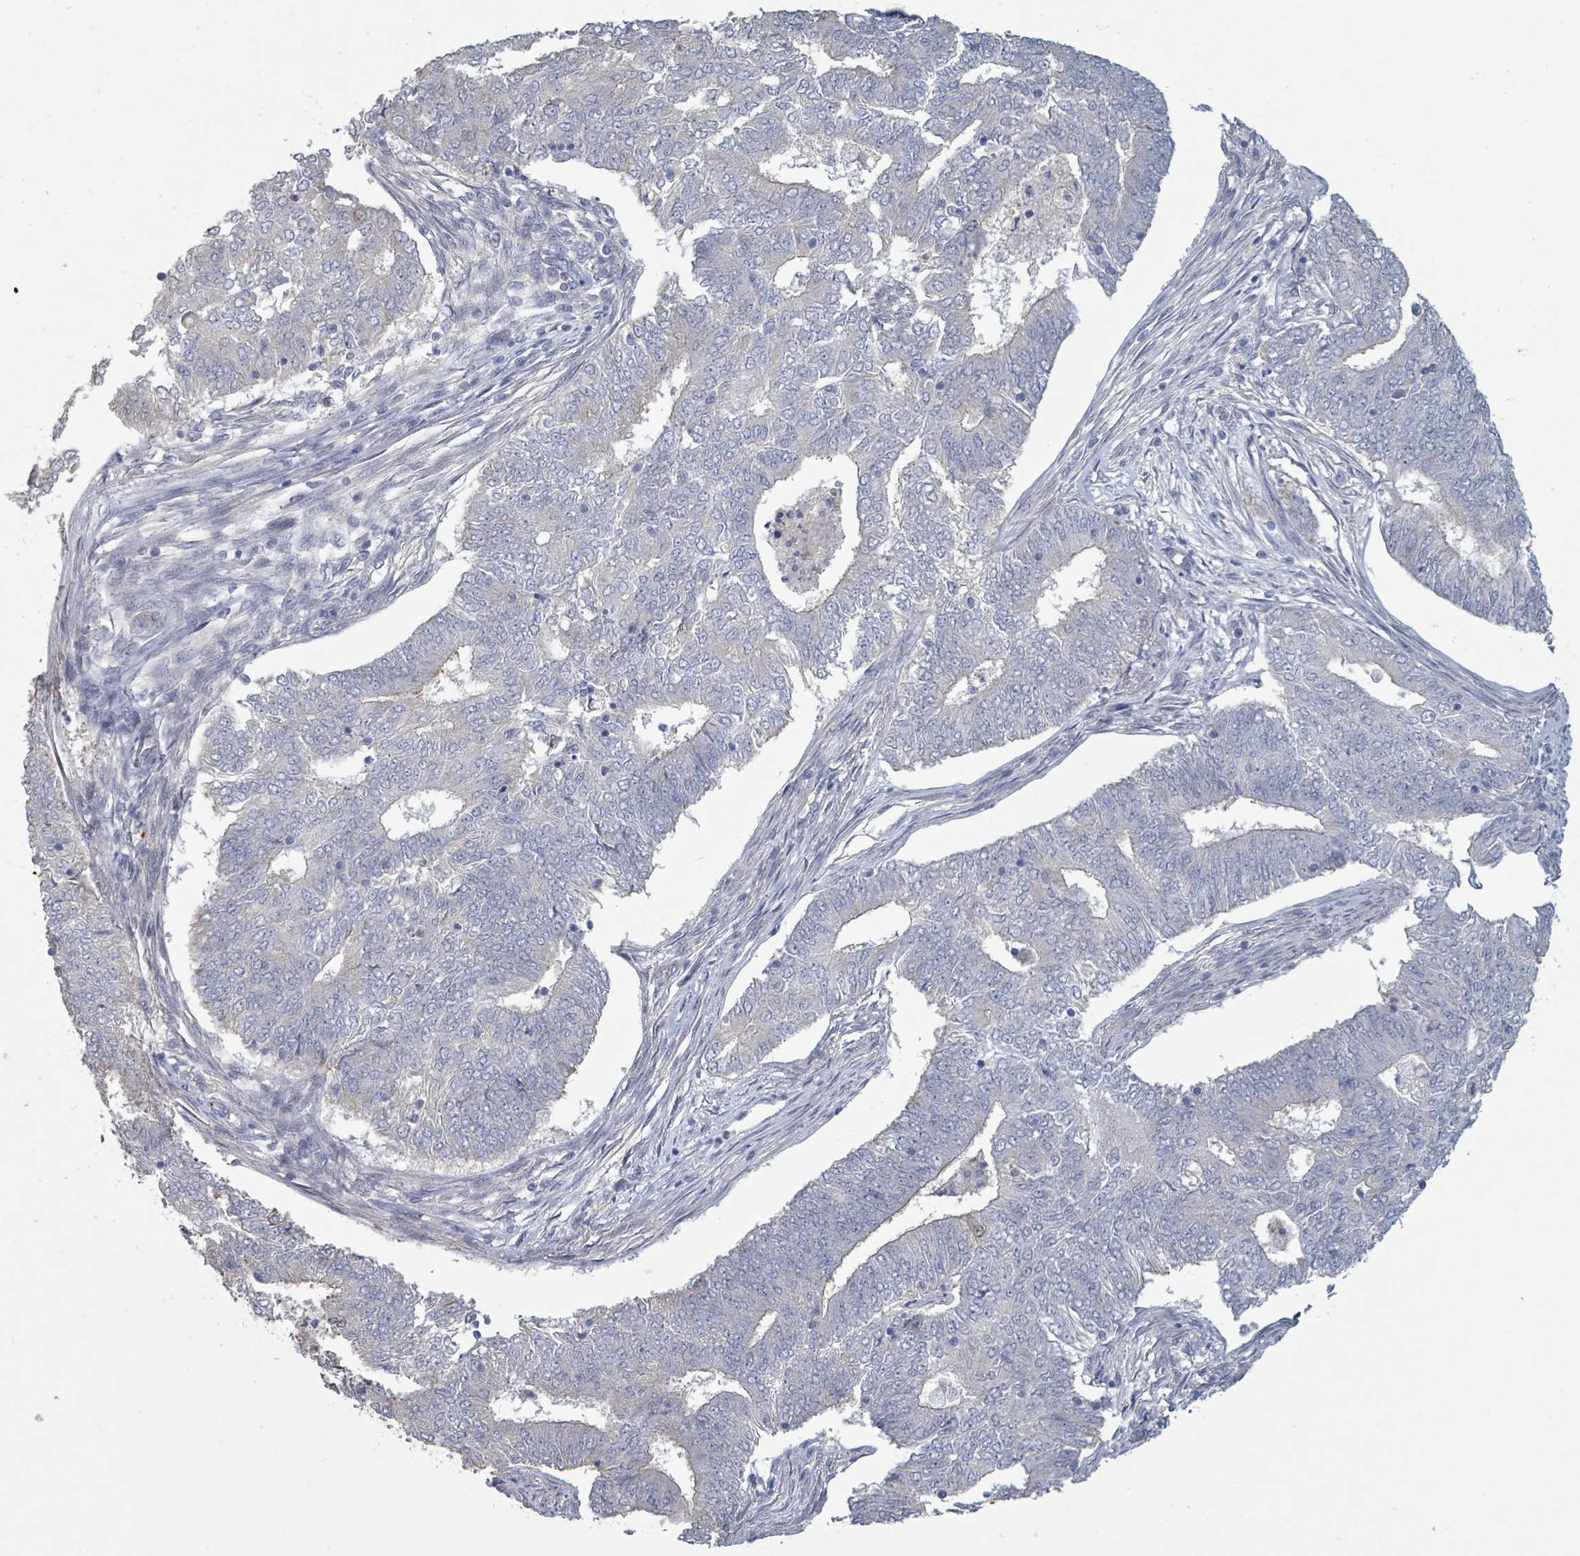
{"staining": {"intensity": "negative", "quantity": "none", "location": "none"}, "tissue": "endometrial cancer", "cell_type": "Tumor cells", "image_type": "cancer", "snomed": [{"axis": "morphology", "description": "Adenocarcinoma, NOS"}, {"axis": "topography", "description": "Endometrium"}], "caption": "A micrograph of endometrial cancer stained for a protein displays no brown staining in tumor cells.", "gene": "PLAUR", "patient": {"sex": "female", "age": 62}}